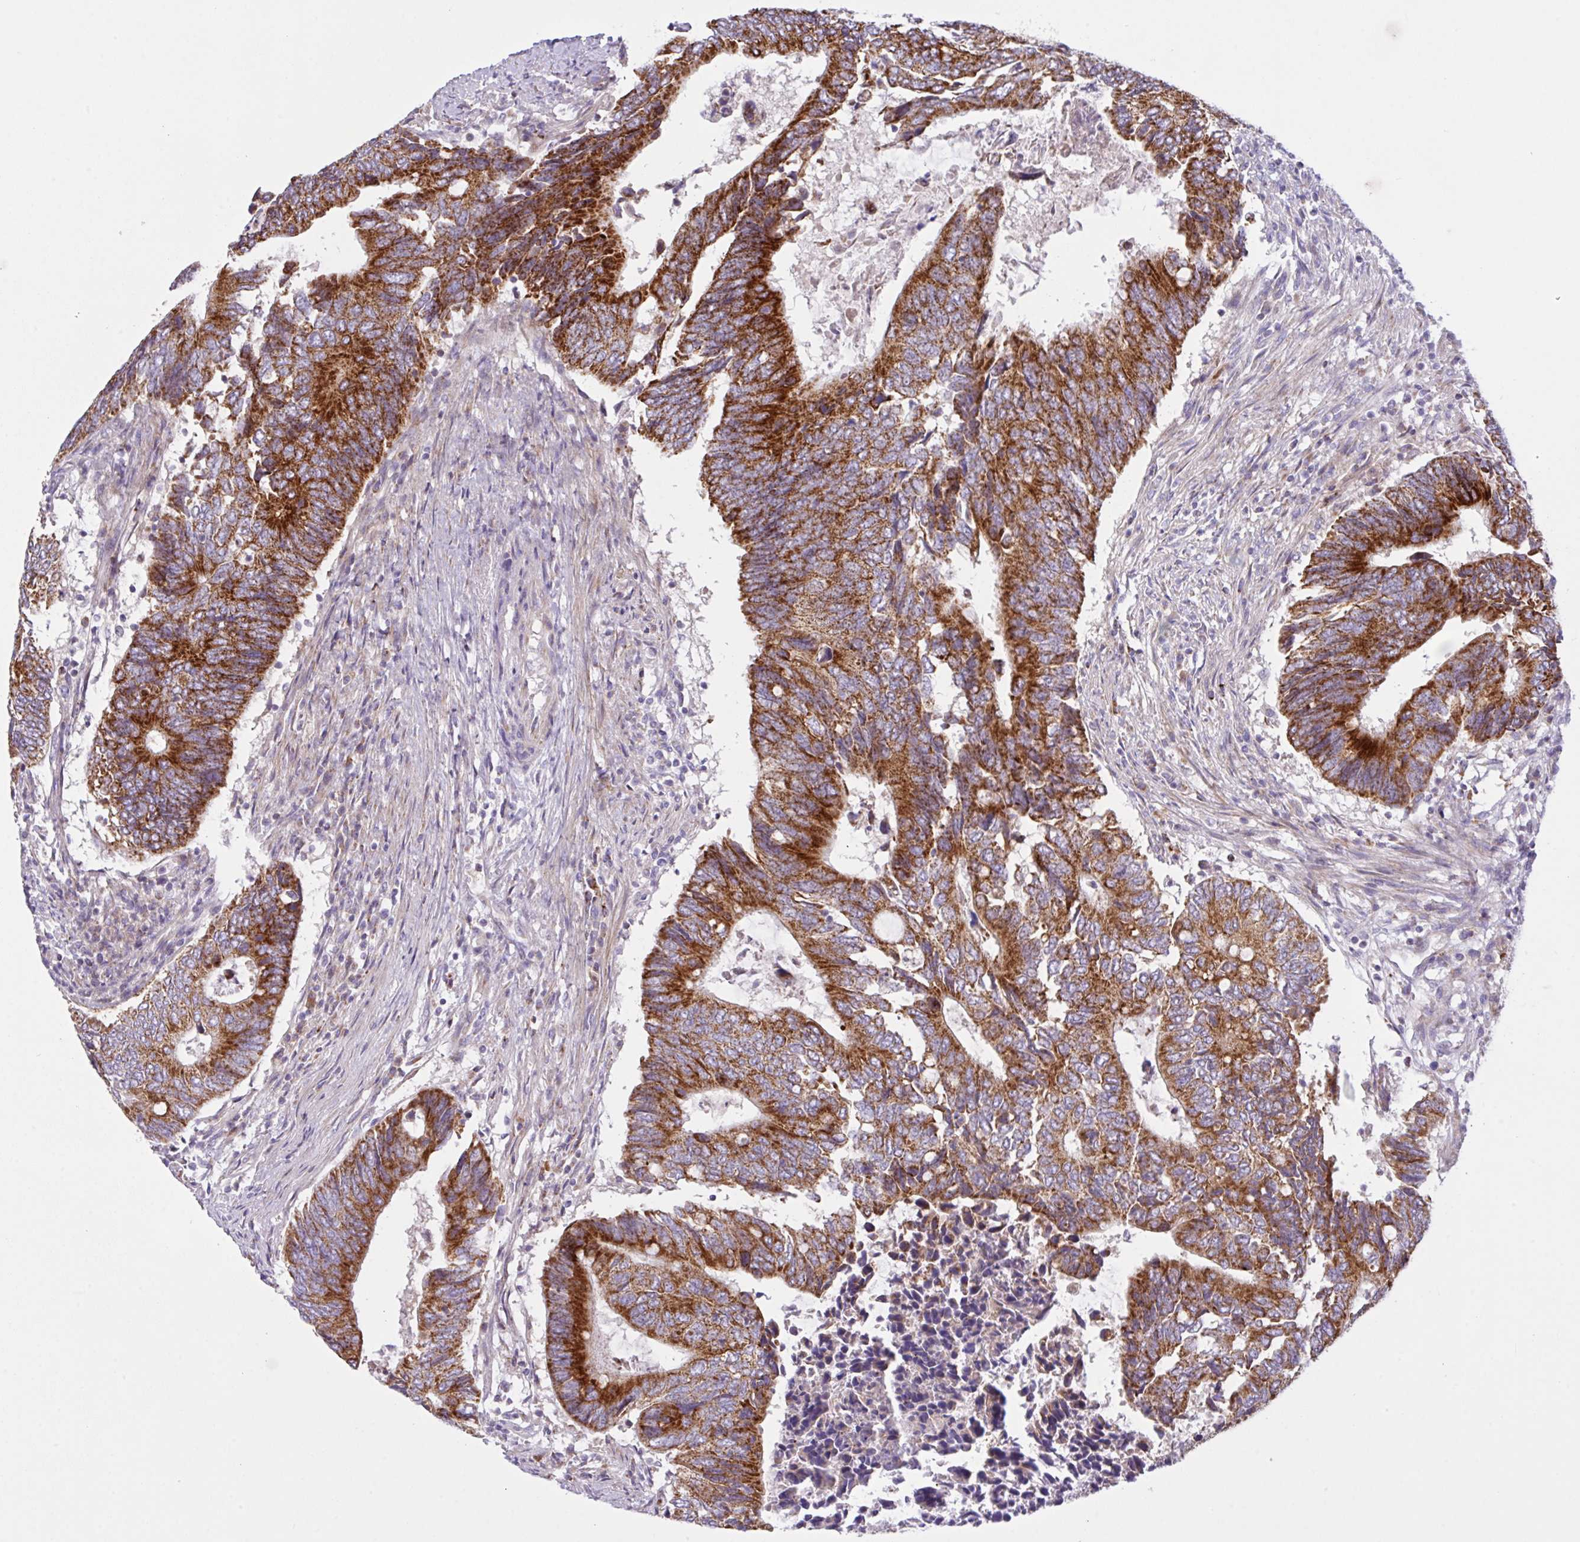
{"staining": {"intensity": "strong", "quantity": ">75%", "location": "cytoplasmic/membranous"}, "tissue": "colorectal cancer", "cell_type": "Tumor cells", "image_type": "cancer", "snomed": [{"axis": "morphology", "description": "Adenocarcinoma, NOS"}, {"axis": "topography", "description": "Colon"}], "caption": "Immunohistochemical staining of human colorectal adenocarcinoma demonstrates strong cytoplasmic/membranous protein staining in about >75% of tumor cells.", "gene": "CHDH", "patient": {"sex": "male", "age": 87}}